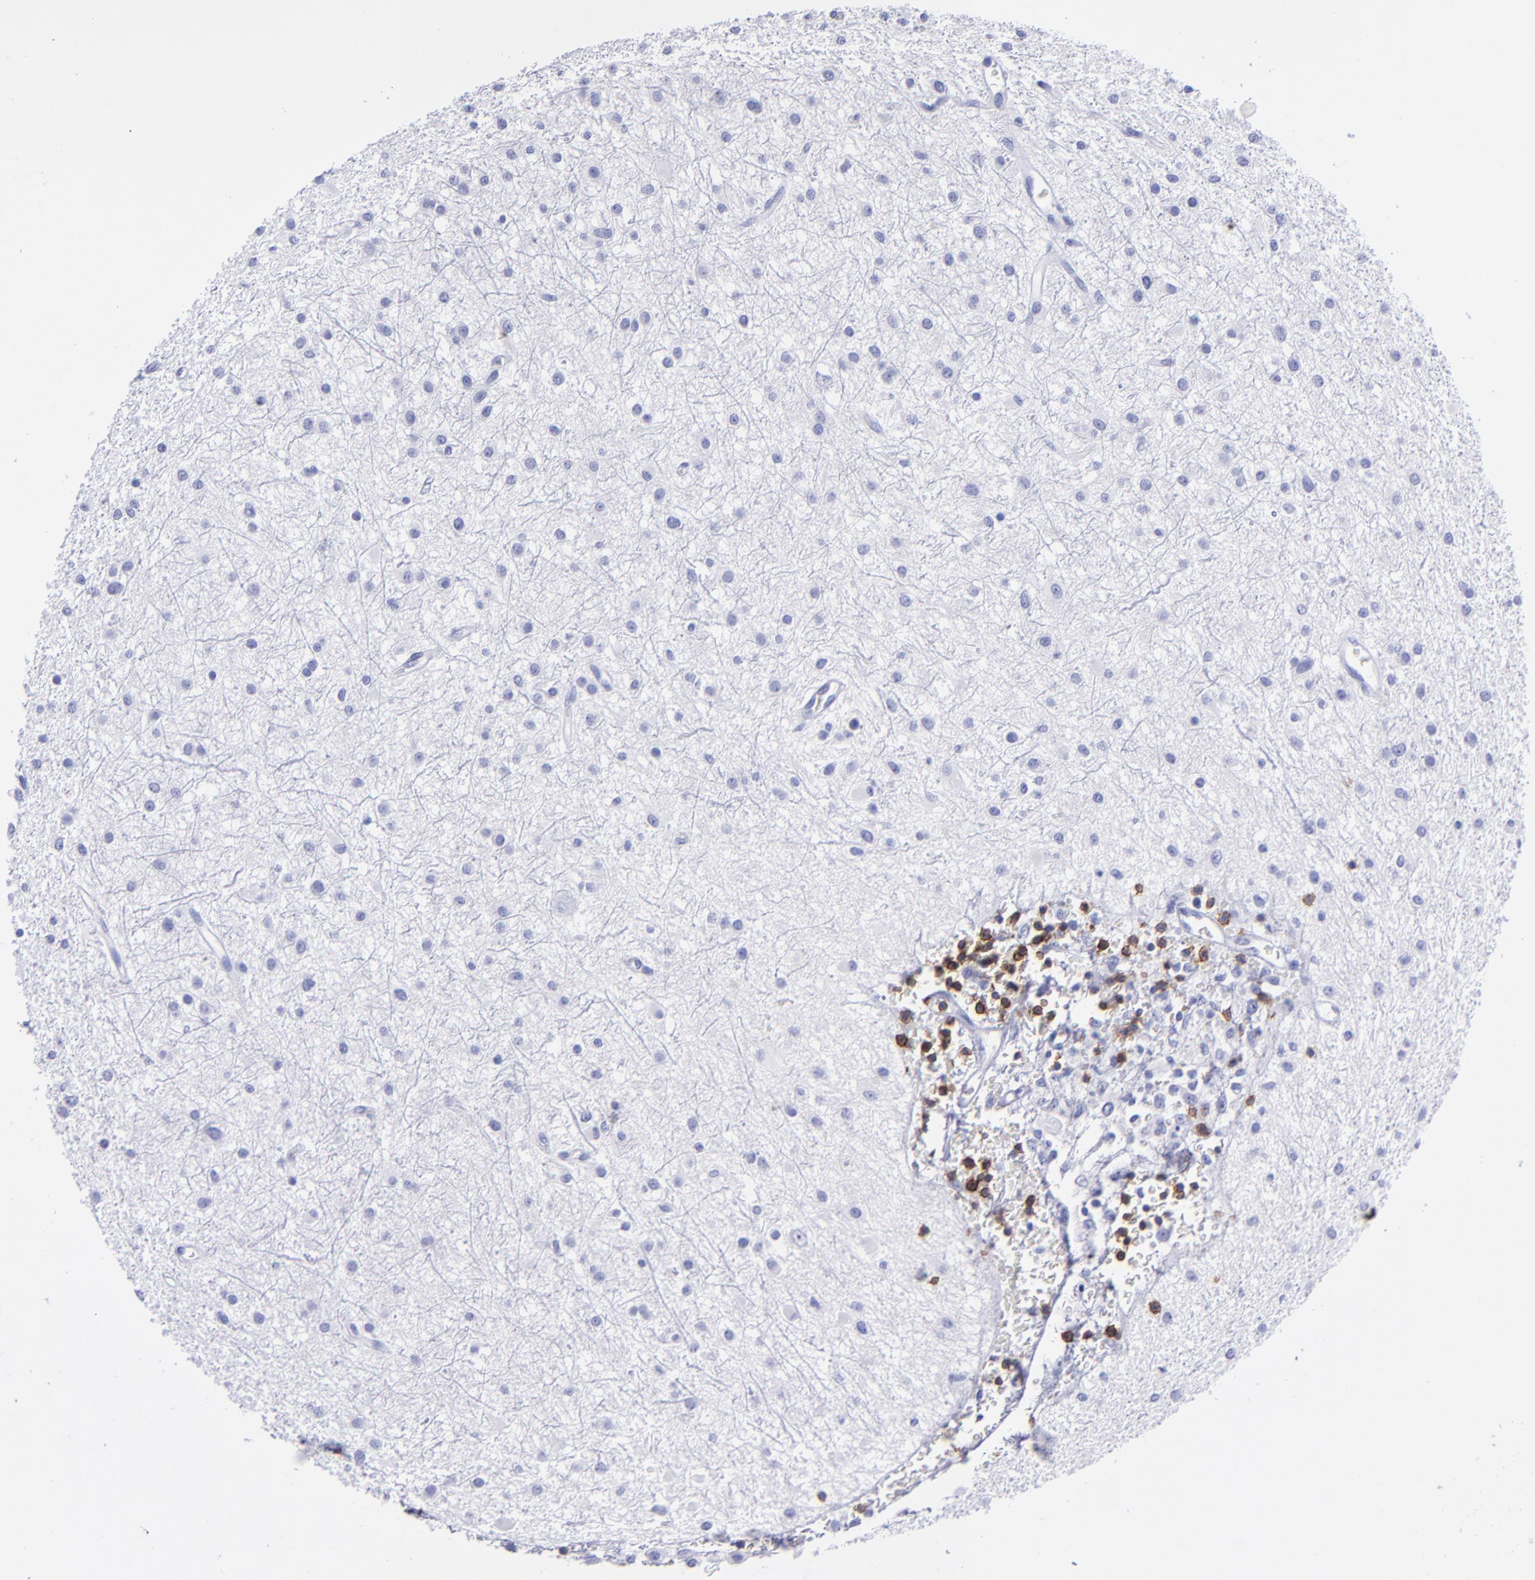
{"staining": {"intensity": "negative", "quantity": "none", "location": "none"}, "tissue": "glioma", "cell_type": "Tumor cells", "image_type": "cancer", "snomed": [{"axis": "morphology", "description": "Glioma, malignant, Low grade"}, {"axis": "topography", "description": "Brain"}], "caption": "IHC of low-grade glioma (malignant) shows no positivity in tumor cells.", "gene": "CD6", "patient": {"sex": "female", "age": 36}}